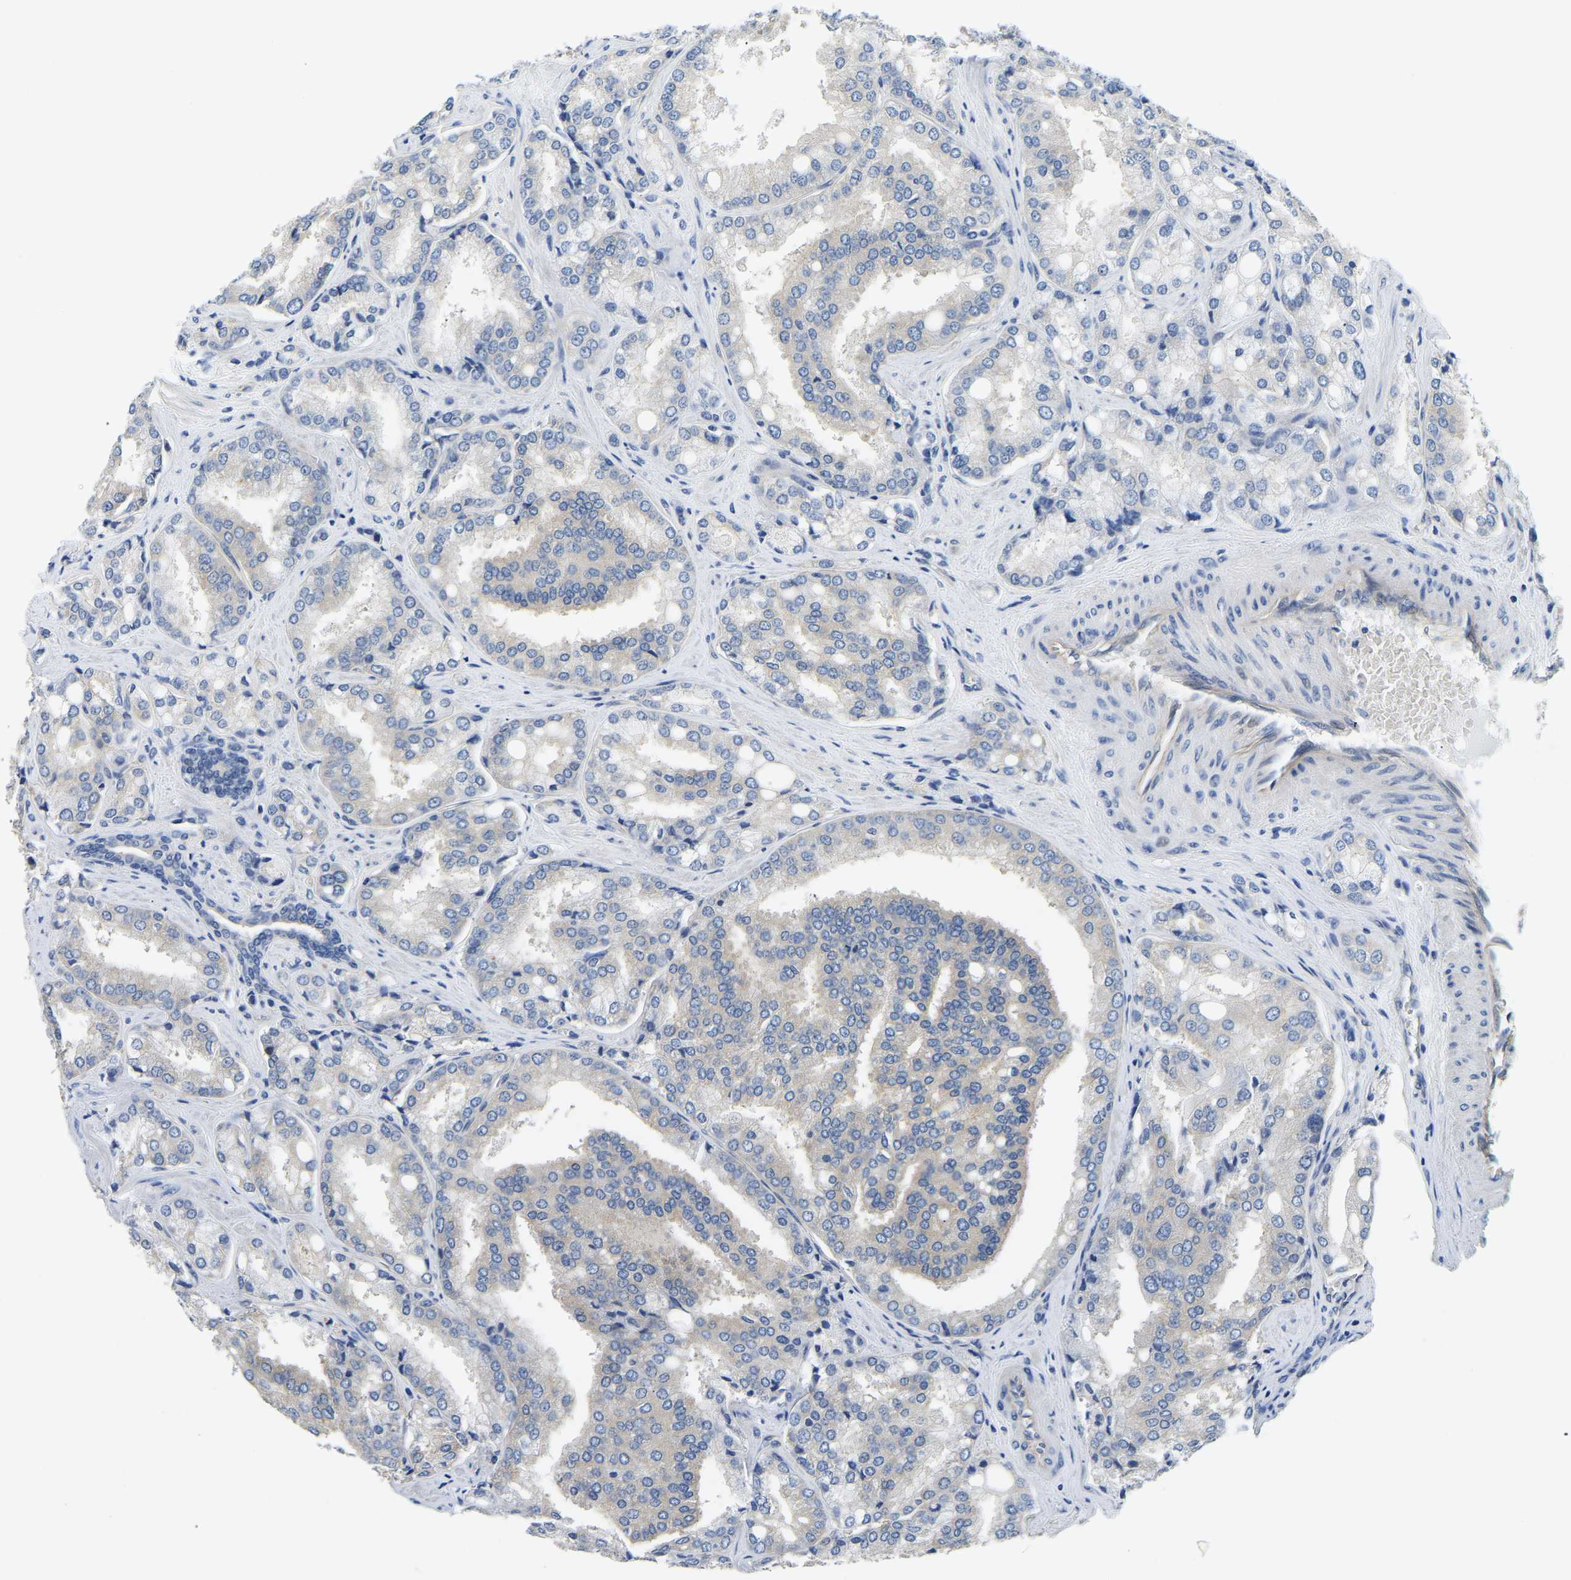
{"staining": {"intensity": "negative", "quantity": "none", "location": "none"}, "tissue": "prostate cancer", "cell_type": "Tumor cells", "image_type": "cancer", "snomed": [{"axis": "morphology", "description": "Adenocarcinoma, High grade"}, {"axis": "topography", "description": "Prostate"}], "caption": "High magnification brightfield microscopy of prostate cancer (adenocarcinoma (high-grade)) stained with DAB (3,3'-diaminobenzidine) (brown) and counterstained with hematoxylin (blue): tumor cells show no significant staining.", "gene": "CSDE1", "patient": {"sex": "male", "age": 50}}